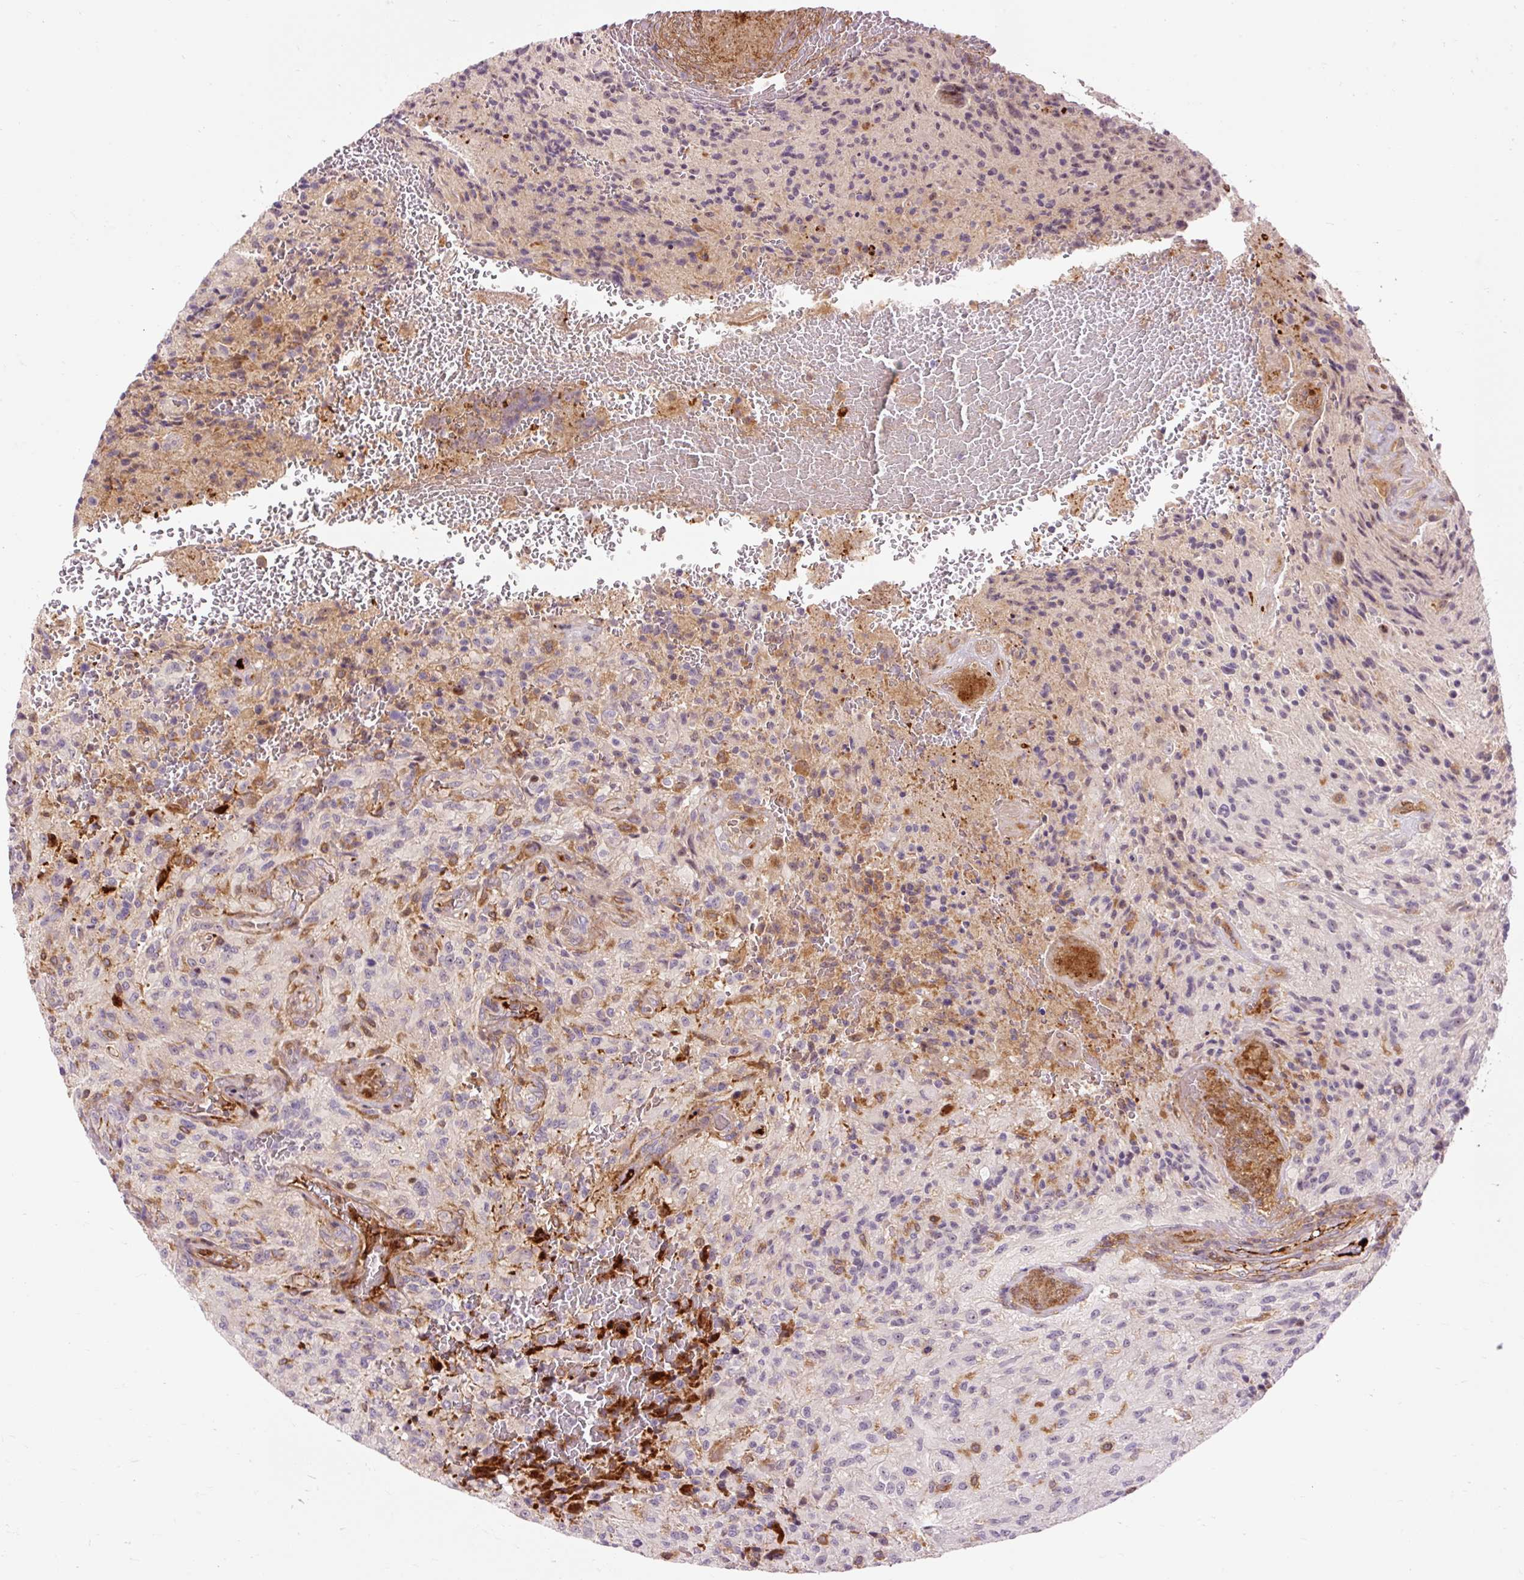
{"staining": {"intensity": "negative", "quantity": "none", "location": "none"}, "tissue": "glioma", "cell_type": "Tumor cells", "image_type": "cancer", "snomed": [{"axis": "morphology", "description": "Normal tissue, NOS"}, {"axis": "morphology", "description": "Glioma, malignant, High grade"}, {"axis": "topography", "description": "Cerebral cortex"}], "caption": "Immunohistochemistry of glioma reveals no expression in tumor cells. The staining is performed using DAB brown chromogen with nuclei counter-stained in using hematoxylin.", "gene": "CEBPZ", "patient": {"sex": "male", "age": 56}}